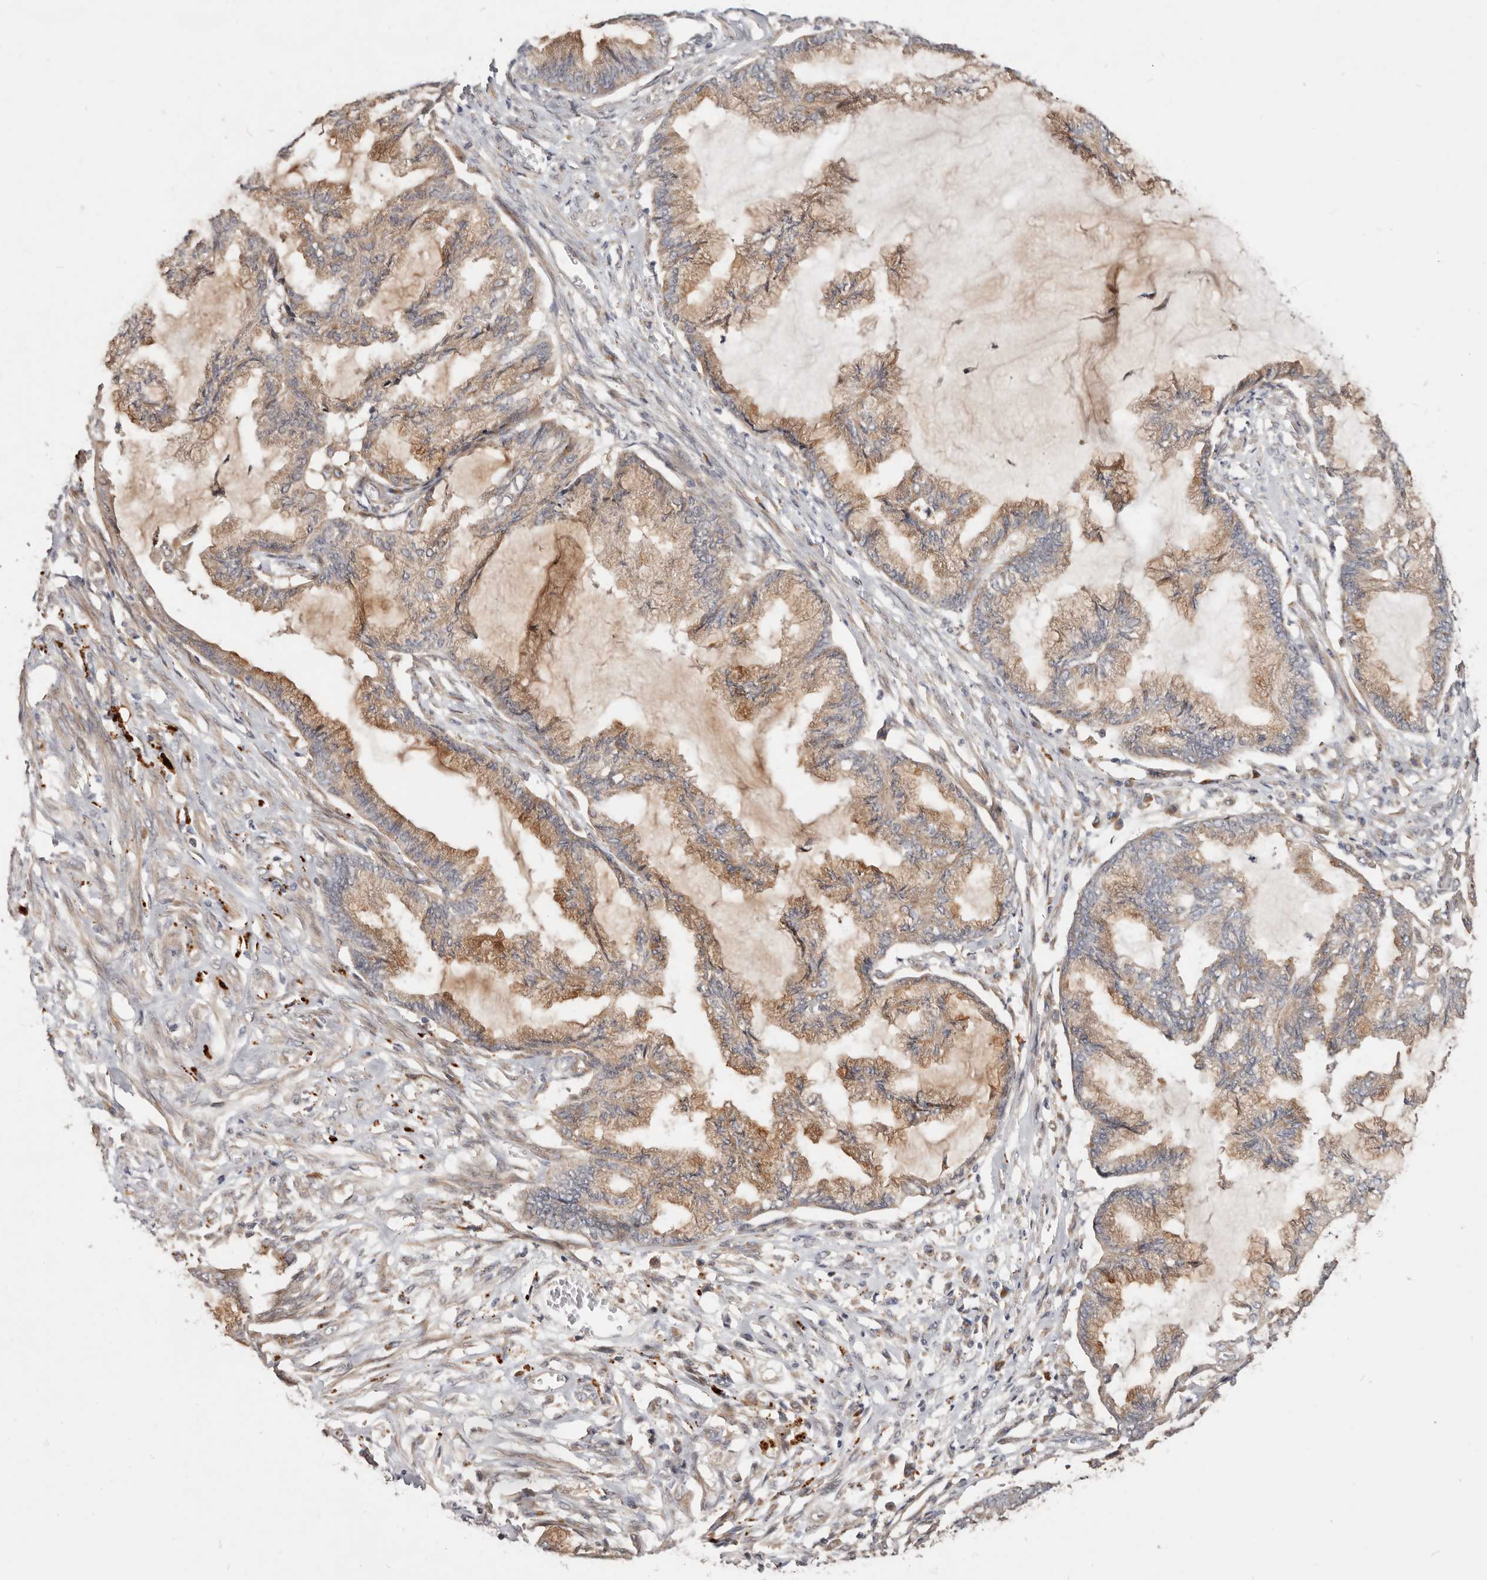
{"staining": {"intensity": "moderate", "quantity": ">75%", "location": "cytoplasmic/membranous"}, "tissue": "endometrial cancer", "cell_type": "Tumor cells", "image_type": "cancer", "snomed": [{"axis": "morphology", "description": "Adenocarcinoma, NOS"}, {"axis": "topography", "description": "Endometrium"}], "caption": "Moderate cytoplasmic/membranous expression for a protein is present in about >75% of tumor cells of endometrial cancer (adenocarcinoma) using IHC.", "gene": "USP33", "patient": {"sex": "female", "age": 86}}